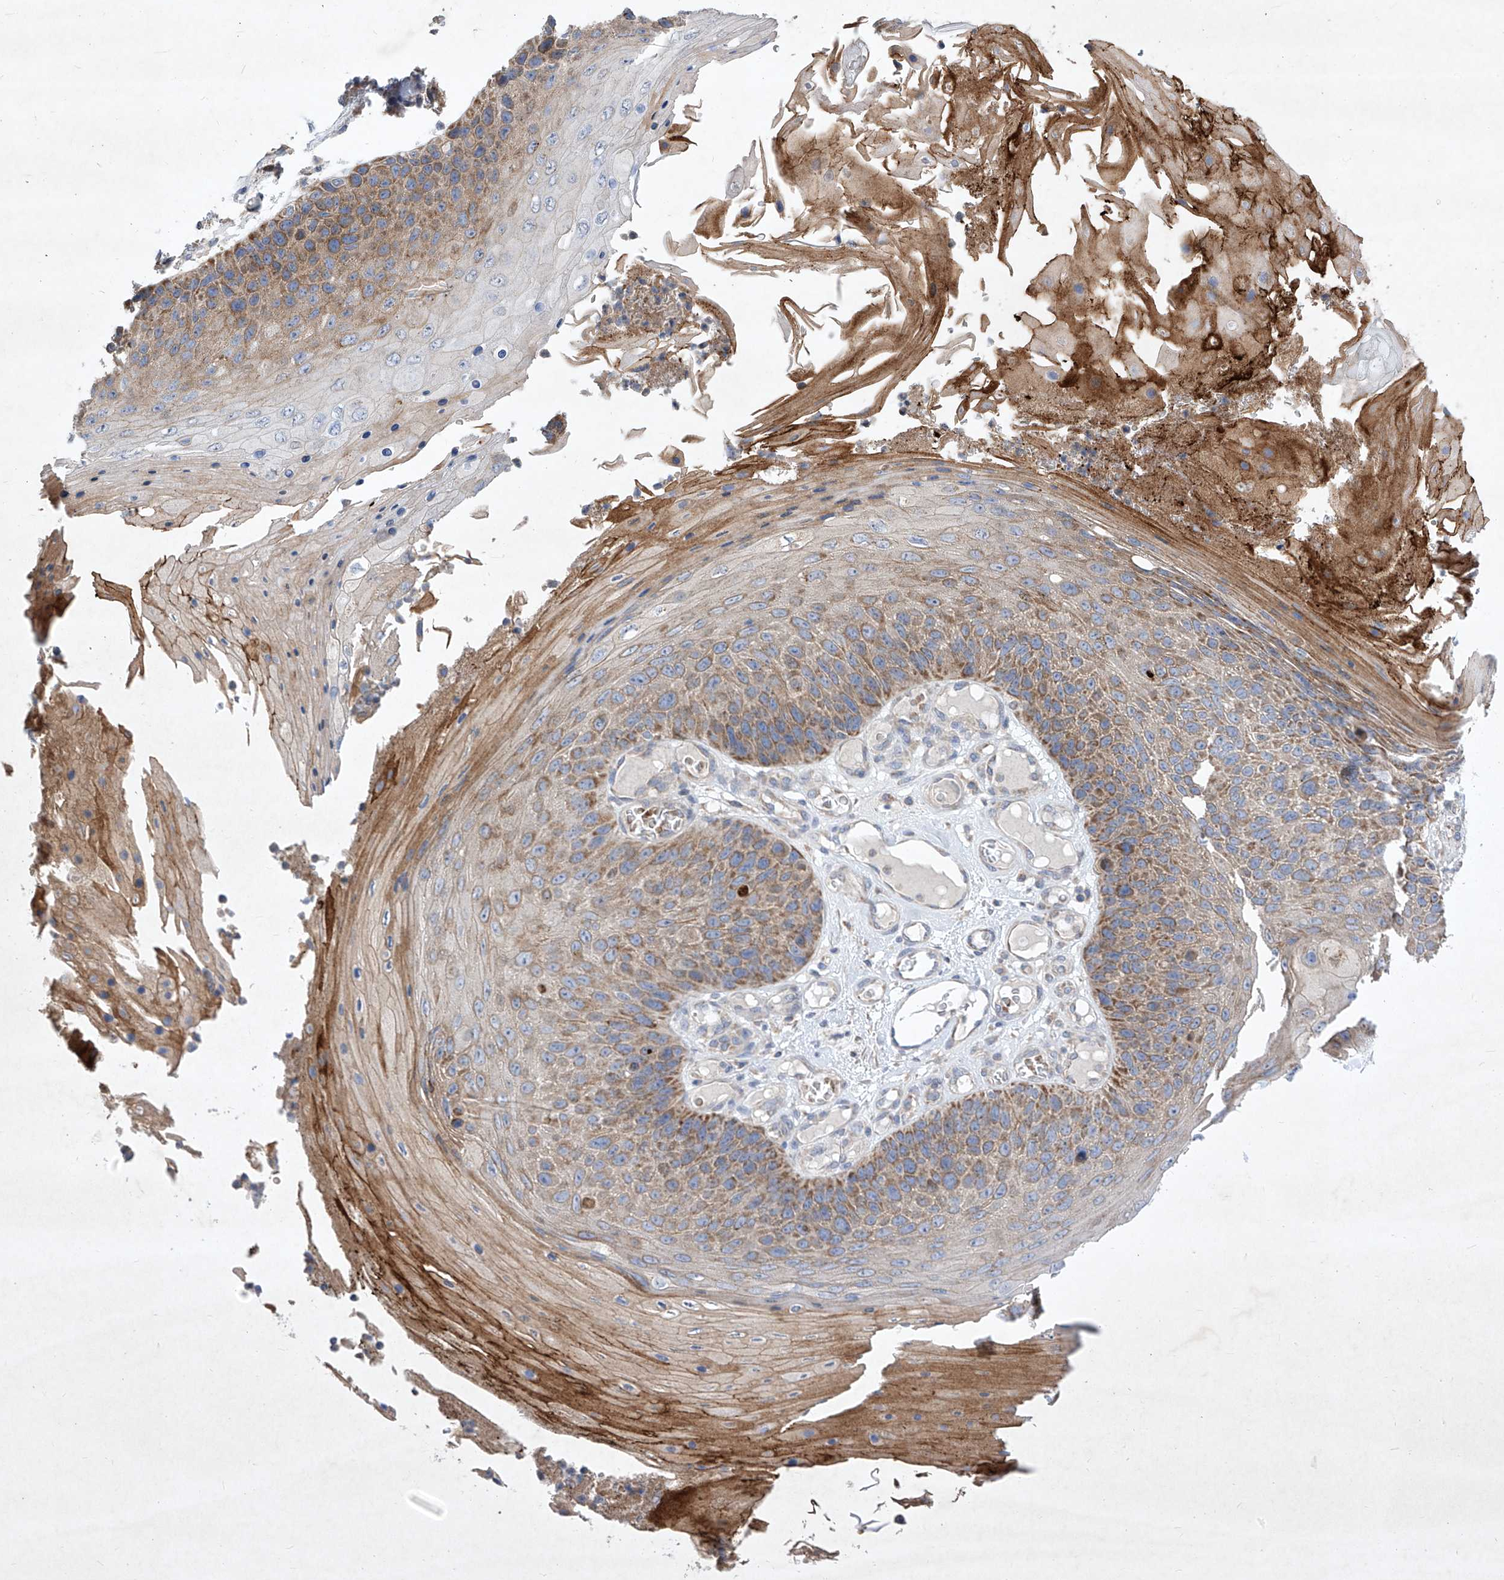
{"staining": {"intensity": "moderate", "quantity": "25%-75%", "location": "cytoplasmic/membranous"}, "tissue": "skin cancer", "cell_type": "Tumor cells", "image_type": "cancer", "snomed": [{"axis": "morphology", "description": "Squamous cell carcinoma, NOS"}, {"axis": "topography", "description": "Skin"}], "caption": "Moderate cytoplasmic/membranous expression for a protein is present in about 25%-75% of tumor cells of squamous cell carcinoma (skin) using IHC.", "gene": "COQ3", "patient": {"sex": "female", "age": 88}}